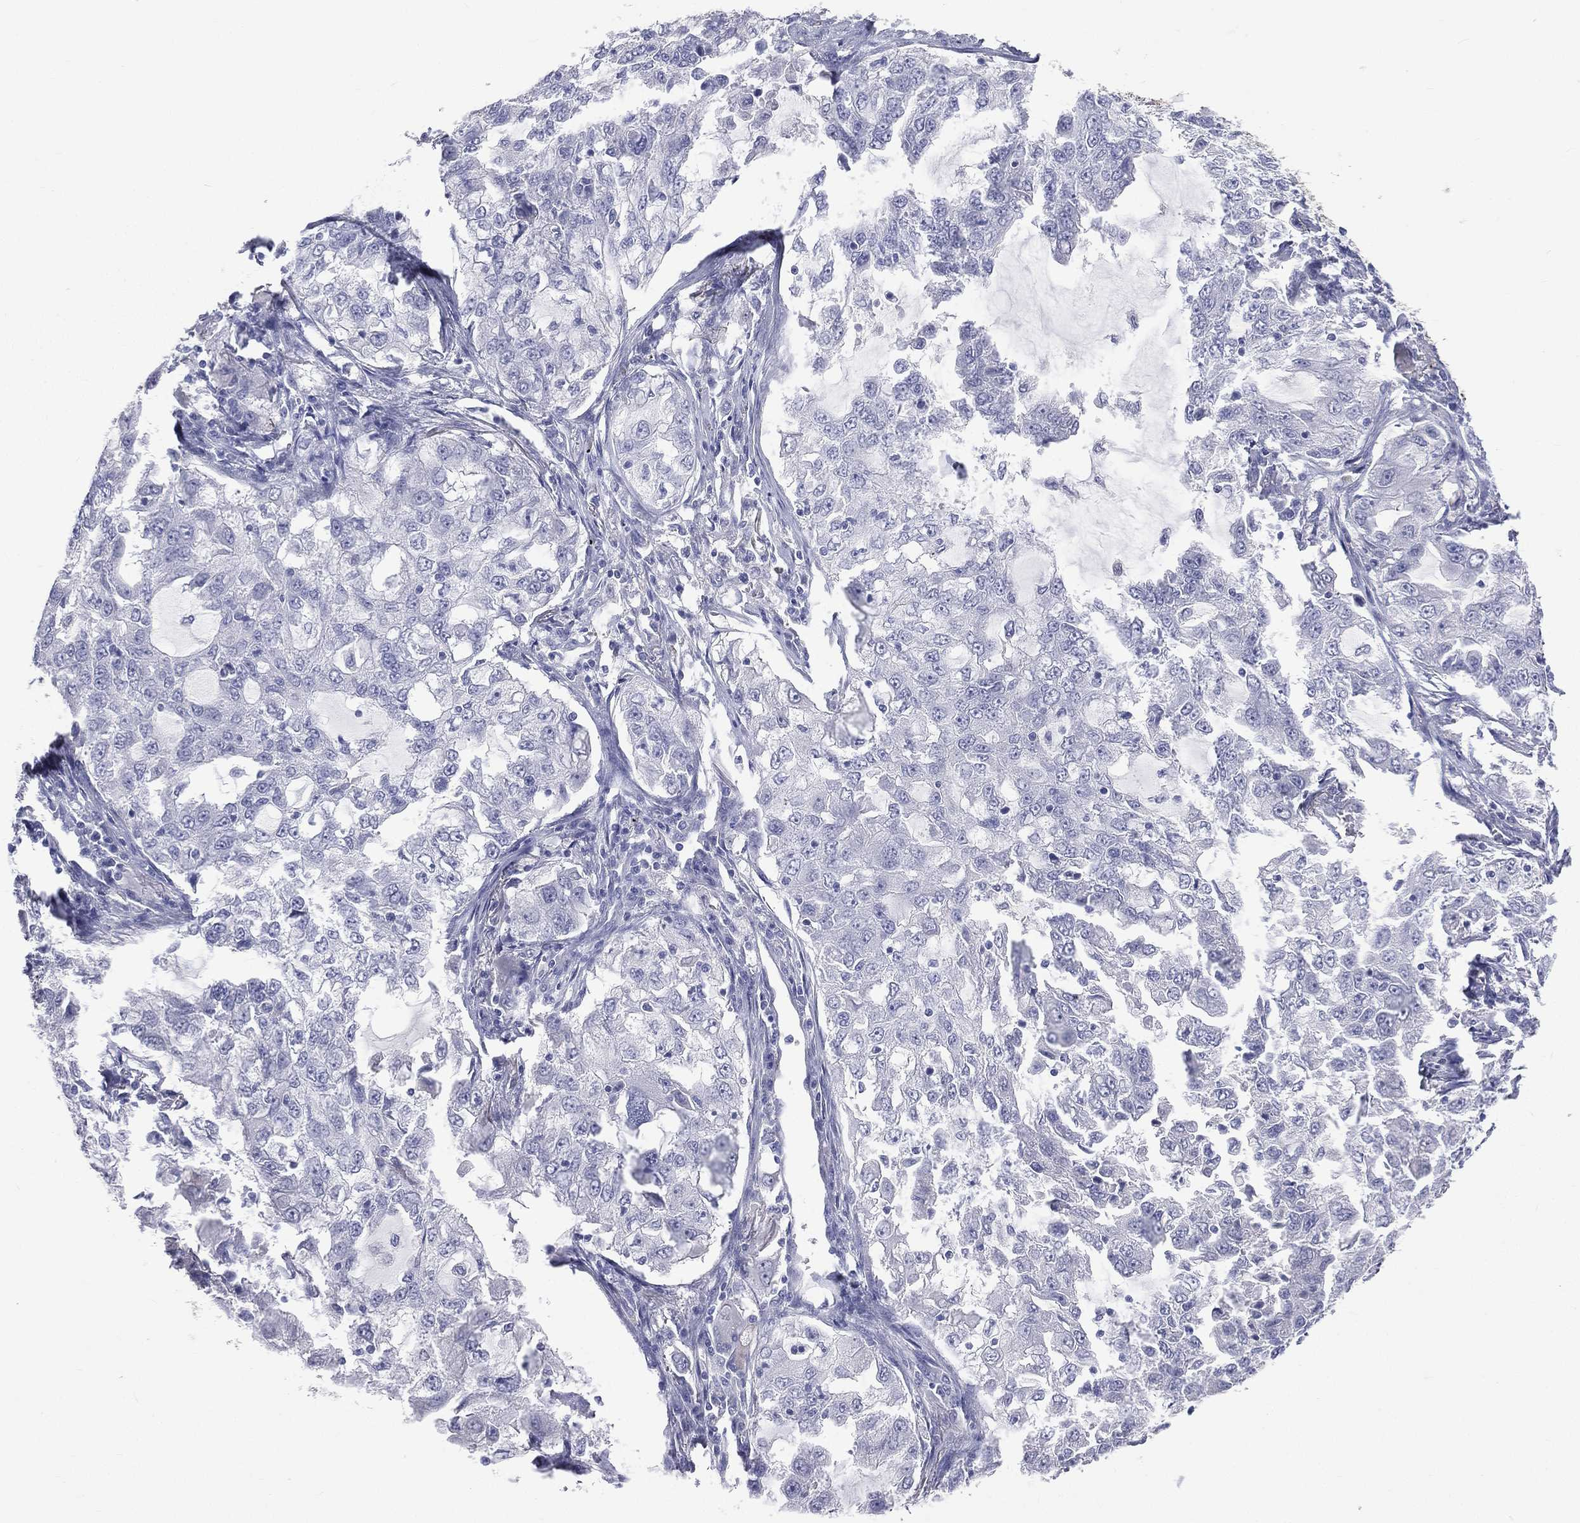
{"staining": {"intensity": "negative", "quantity": "none", "location": "none"}, "tissue": "lung cancer", "cell_type": "Tumor cells", "image_type": "cancer", "snomed": [{"axis": "morphology", "description": "Adenocarcinoma, NOS"}, {"axis": "topography", "description": "Lung"}], "caption": "Lung cancer (adenocarcinoma) was stained to show a protein in brown. There is no significant staining in tumor cells.", "gene": "CES2", "patient": {"sex": "female", "age": 61}}